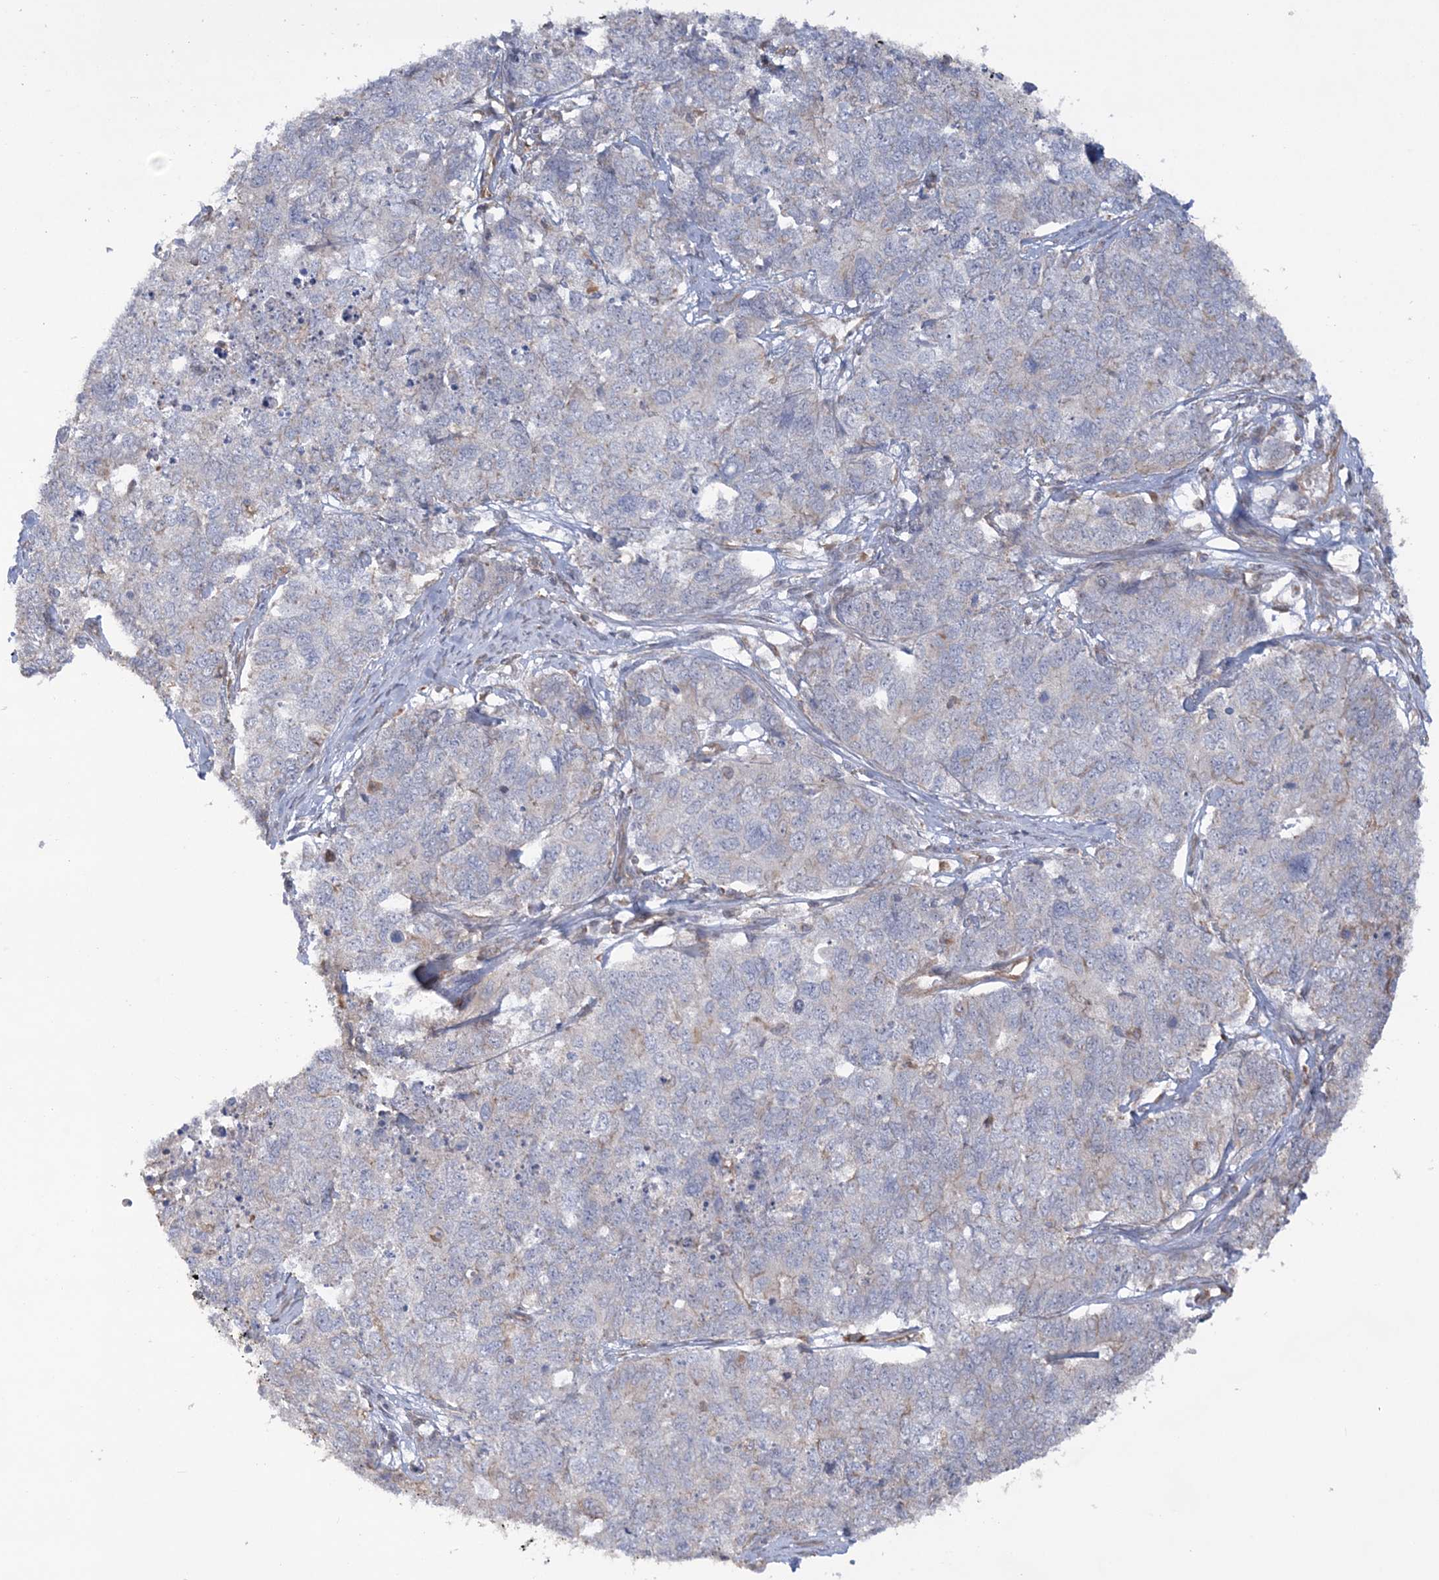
{"staining": {"intensity": "negative", "quantity": "none", "location": "none"}, "tissue": "cervical cancer", "cell_type": "Tumor cells", "image_type": "cancer", "snomed": [{"axis": "morphology", "description": "Squamous cell carcinoma, NOS"}, {"axis": "topography", "description": "Cervix"}], "caption": "High power microscopy histopathology image of an immunohistochemistry (IHC) photomicrograph of cervical cancer, revealing no significant expression in tumor cells.", "gene": "ZNF821", "patient": {"sex": "female", "age": 63}}